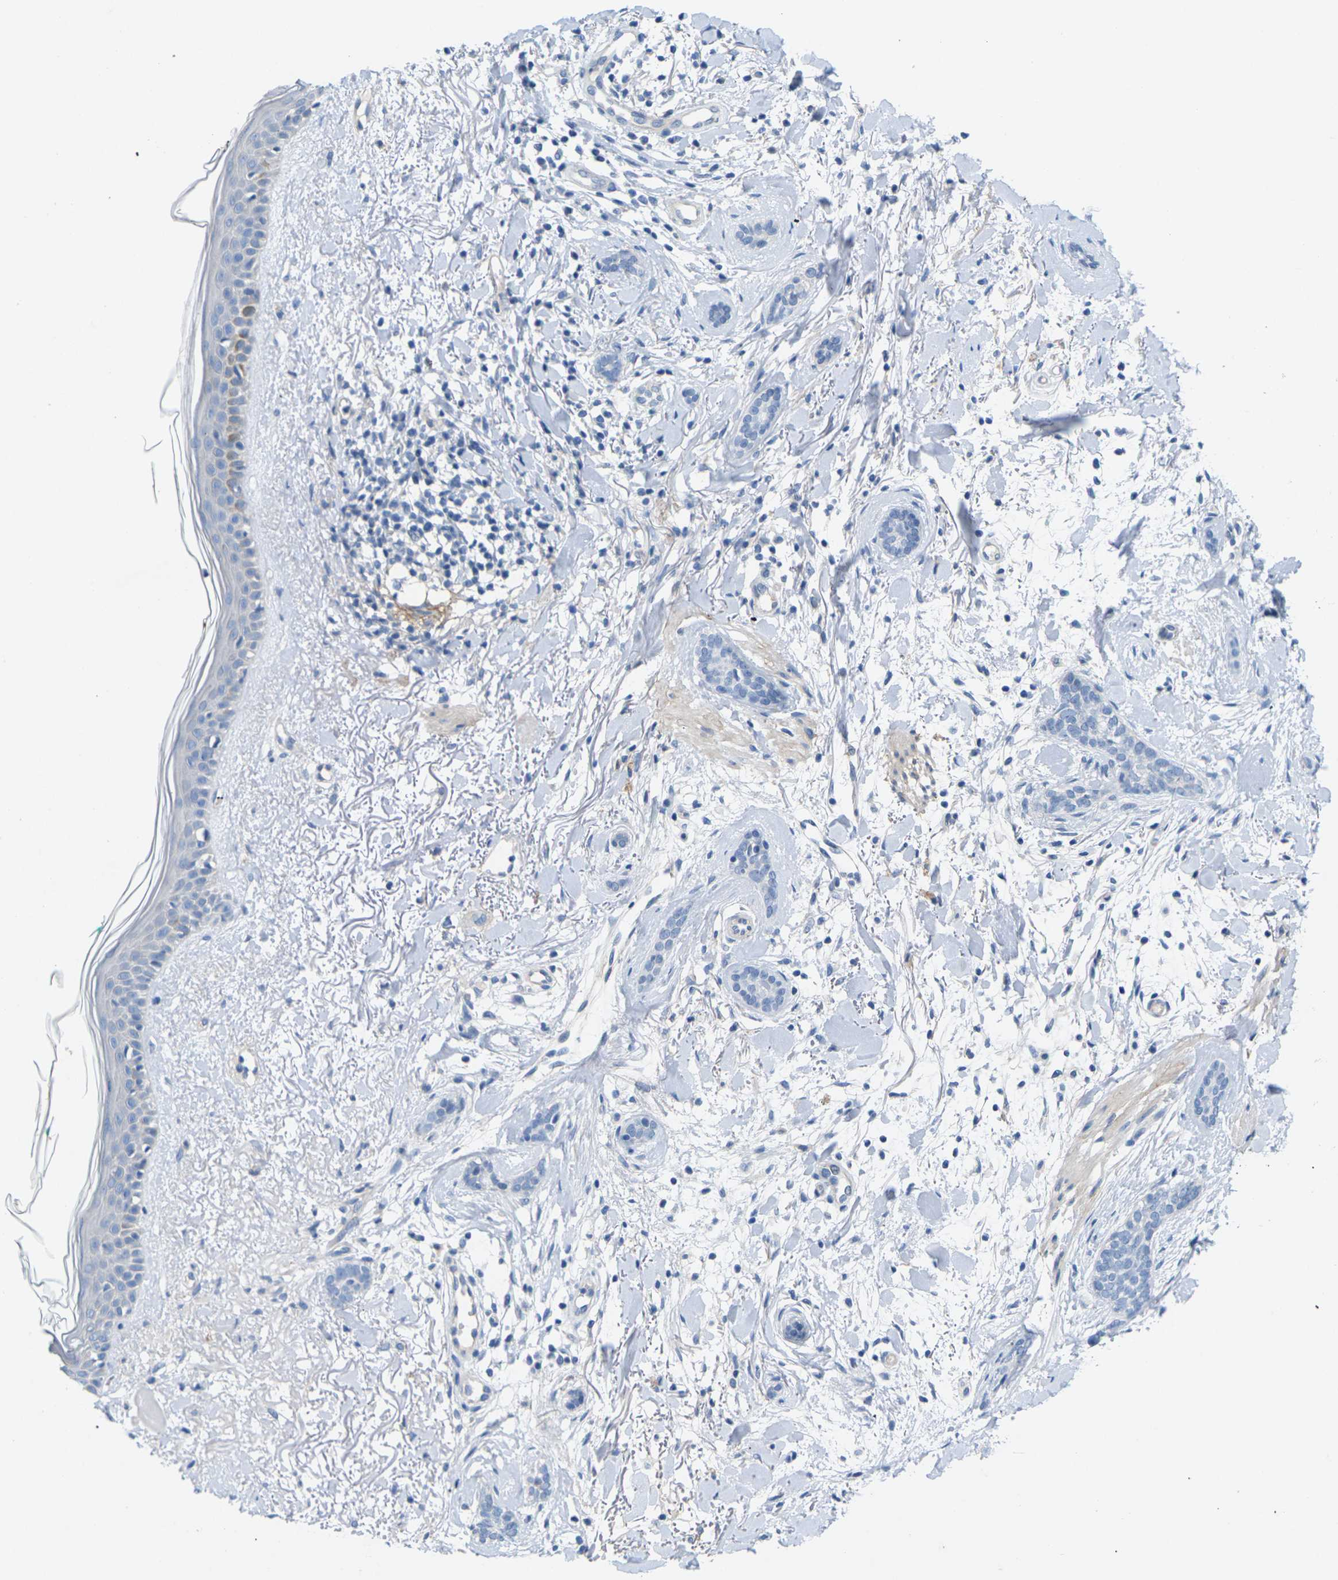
{"staining": {"intensity": "negative", "quantity": "none", "location": "none"}, "tissue": "skin cancer", "cell_type": "Tumor cells", "image_type": "cancer", "snomed": [{"axis": "morphology", "description": "Basal cell carcinoma"}, {"axis": "morphology", "description": "Adnexal tumor, benign"}, {"axis": "topography", "description": "Skin"}], "caption": "High magnification brightfield microscopy of skin cancer (basal cell carcinoma) stained with DAB (brown) and counterstained with hematoxylin (blue): tumor cells show no significant staining.", "gene": "ITGA5", "patient": {"sex": "female", "age": 42}}